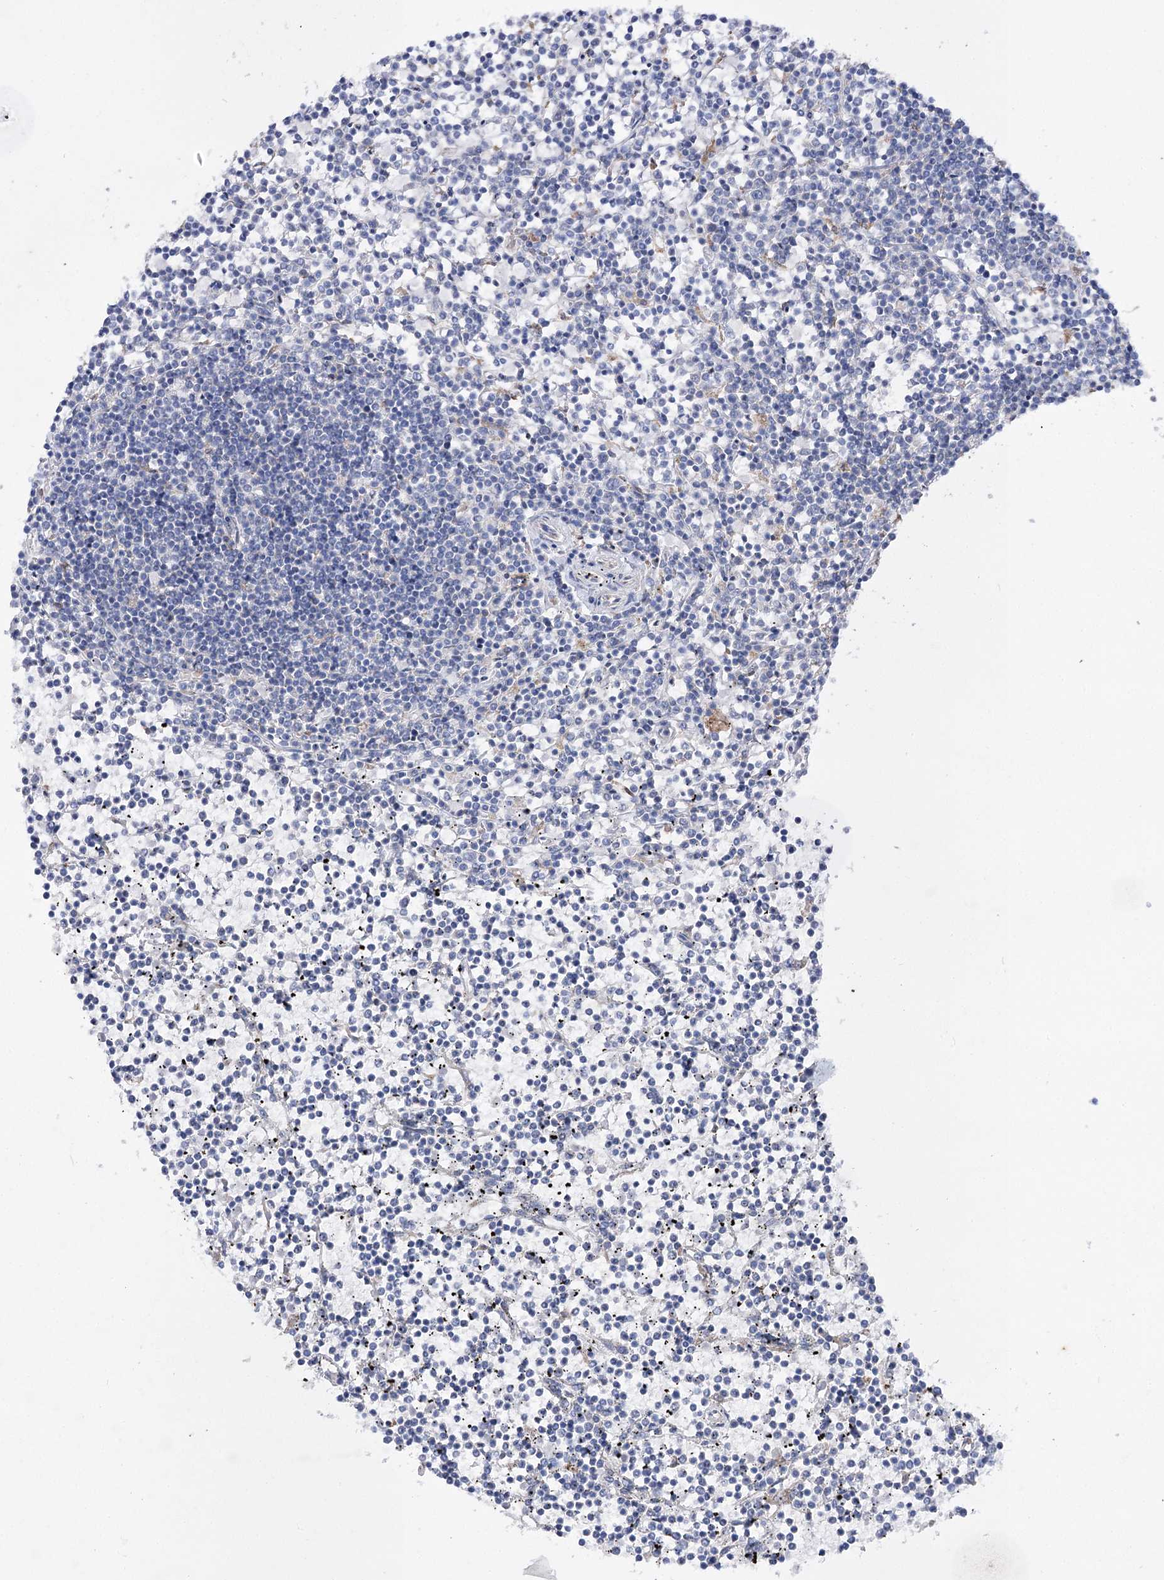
{"staining": {"intensity": "negative", "quantity": "none", "location": "none"}, "tissue": "lymphoma", "cell_type": "Tumor cells", "image_type": "cancer", "snomed": [{"axis": "morphology", "description": "Malignant lymphoma, non-Hodgkin's type, Low grade"}, {"axis": "topography", "description": "Spleen"}], "caption": "Malignant lymphoma, non-Hodgkin's type (low-grade) was stained to show a protein in brown. There is no significant staining in tumor cells.", "gene": "NAGLU", "patient": {"sex": "female", "age": 19}}